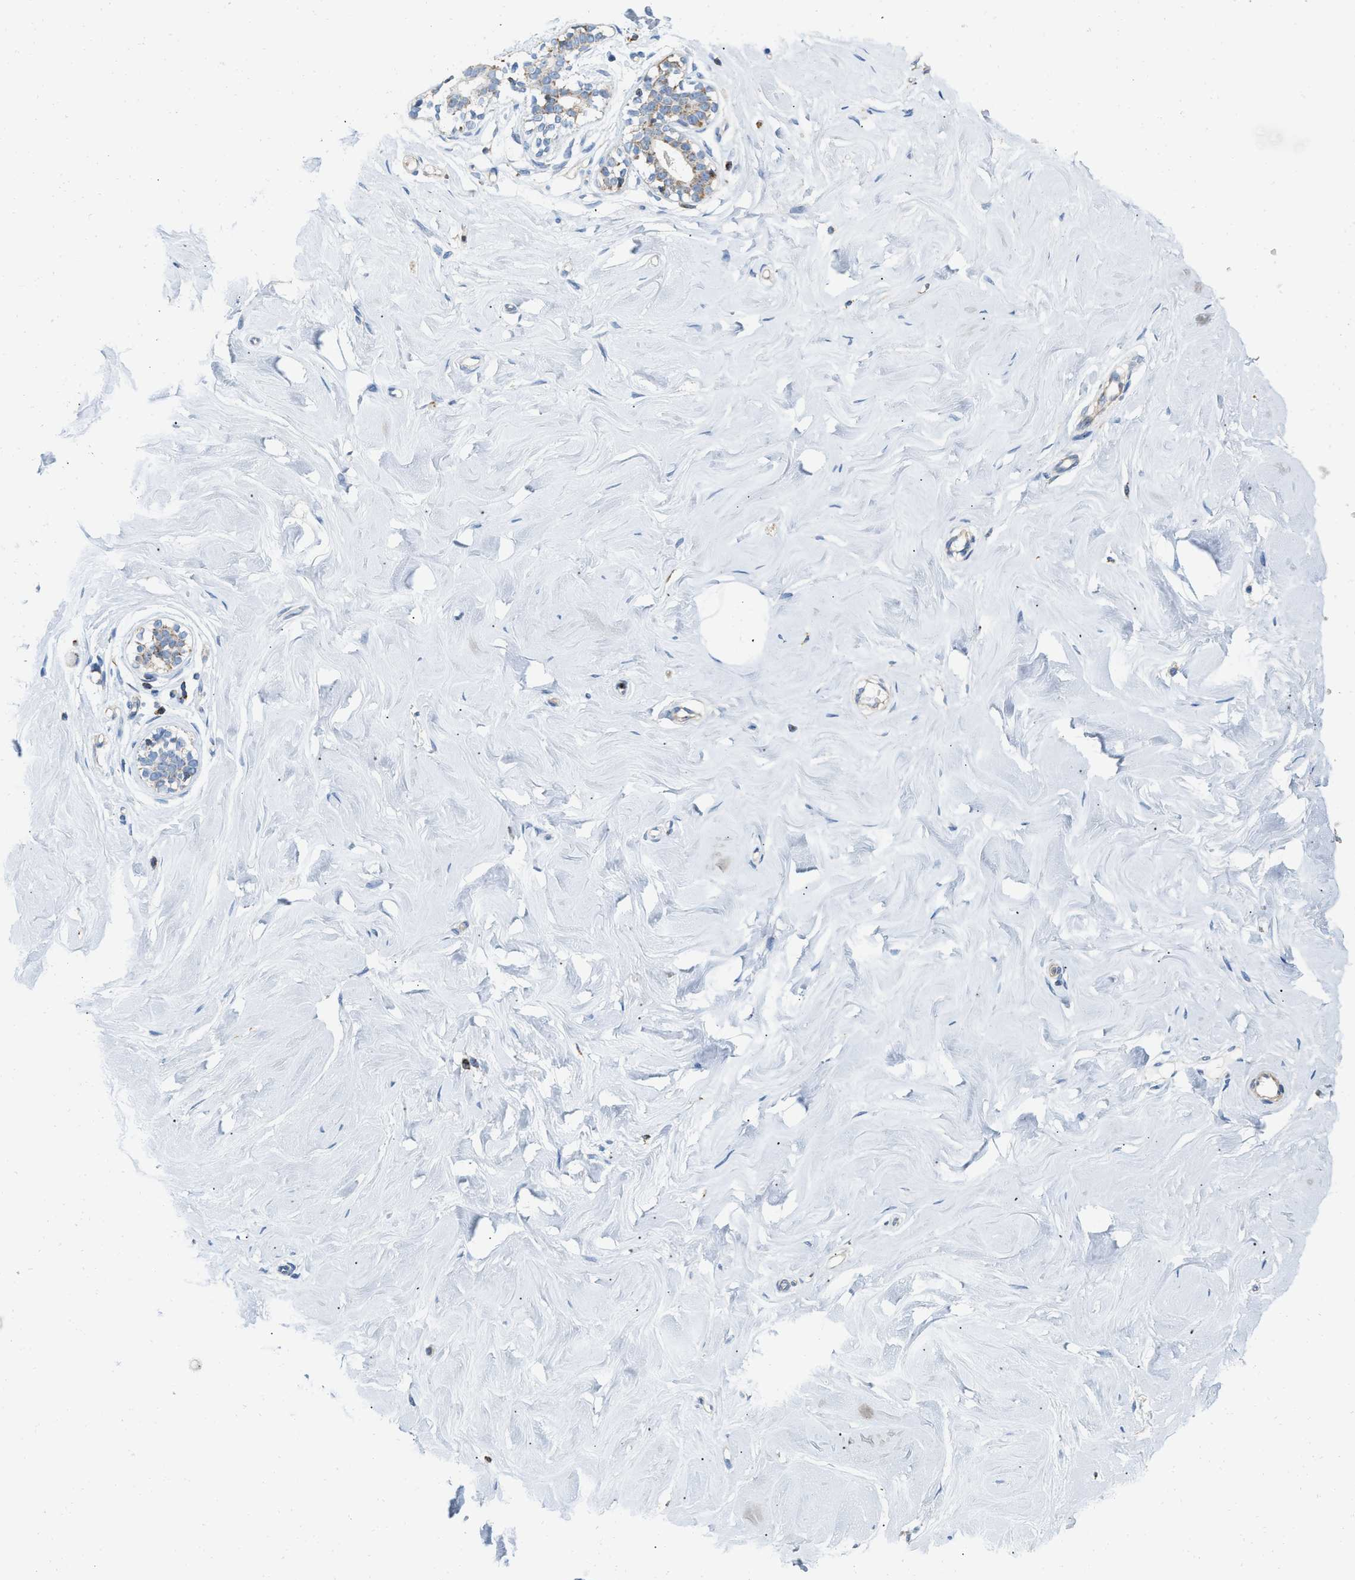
{"staining": {"intensity": "negative", "quantity": "none", "location": "none"}, "tissue": "breast", "cell_type": "Adipocytes", "image_type": "normal", "snomed": [{"axis": "morphology", "description": "Normal tissue, NOS"}, {"axis": "topography", "description": "Breast"}], "caption": "Normal breast was stained to show a protein in brown. There is no significant staining in adipocytes. (DAB IHC with hematoxylin counter stain).", "gene": "GRB10", "patient": {"sex": "female", "age": 23}}